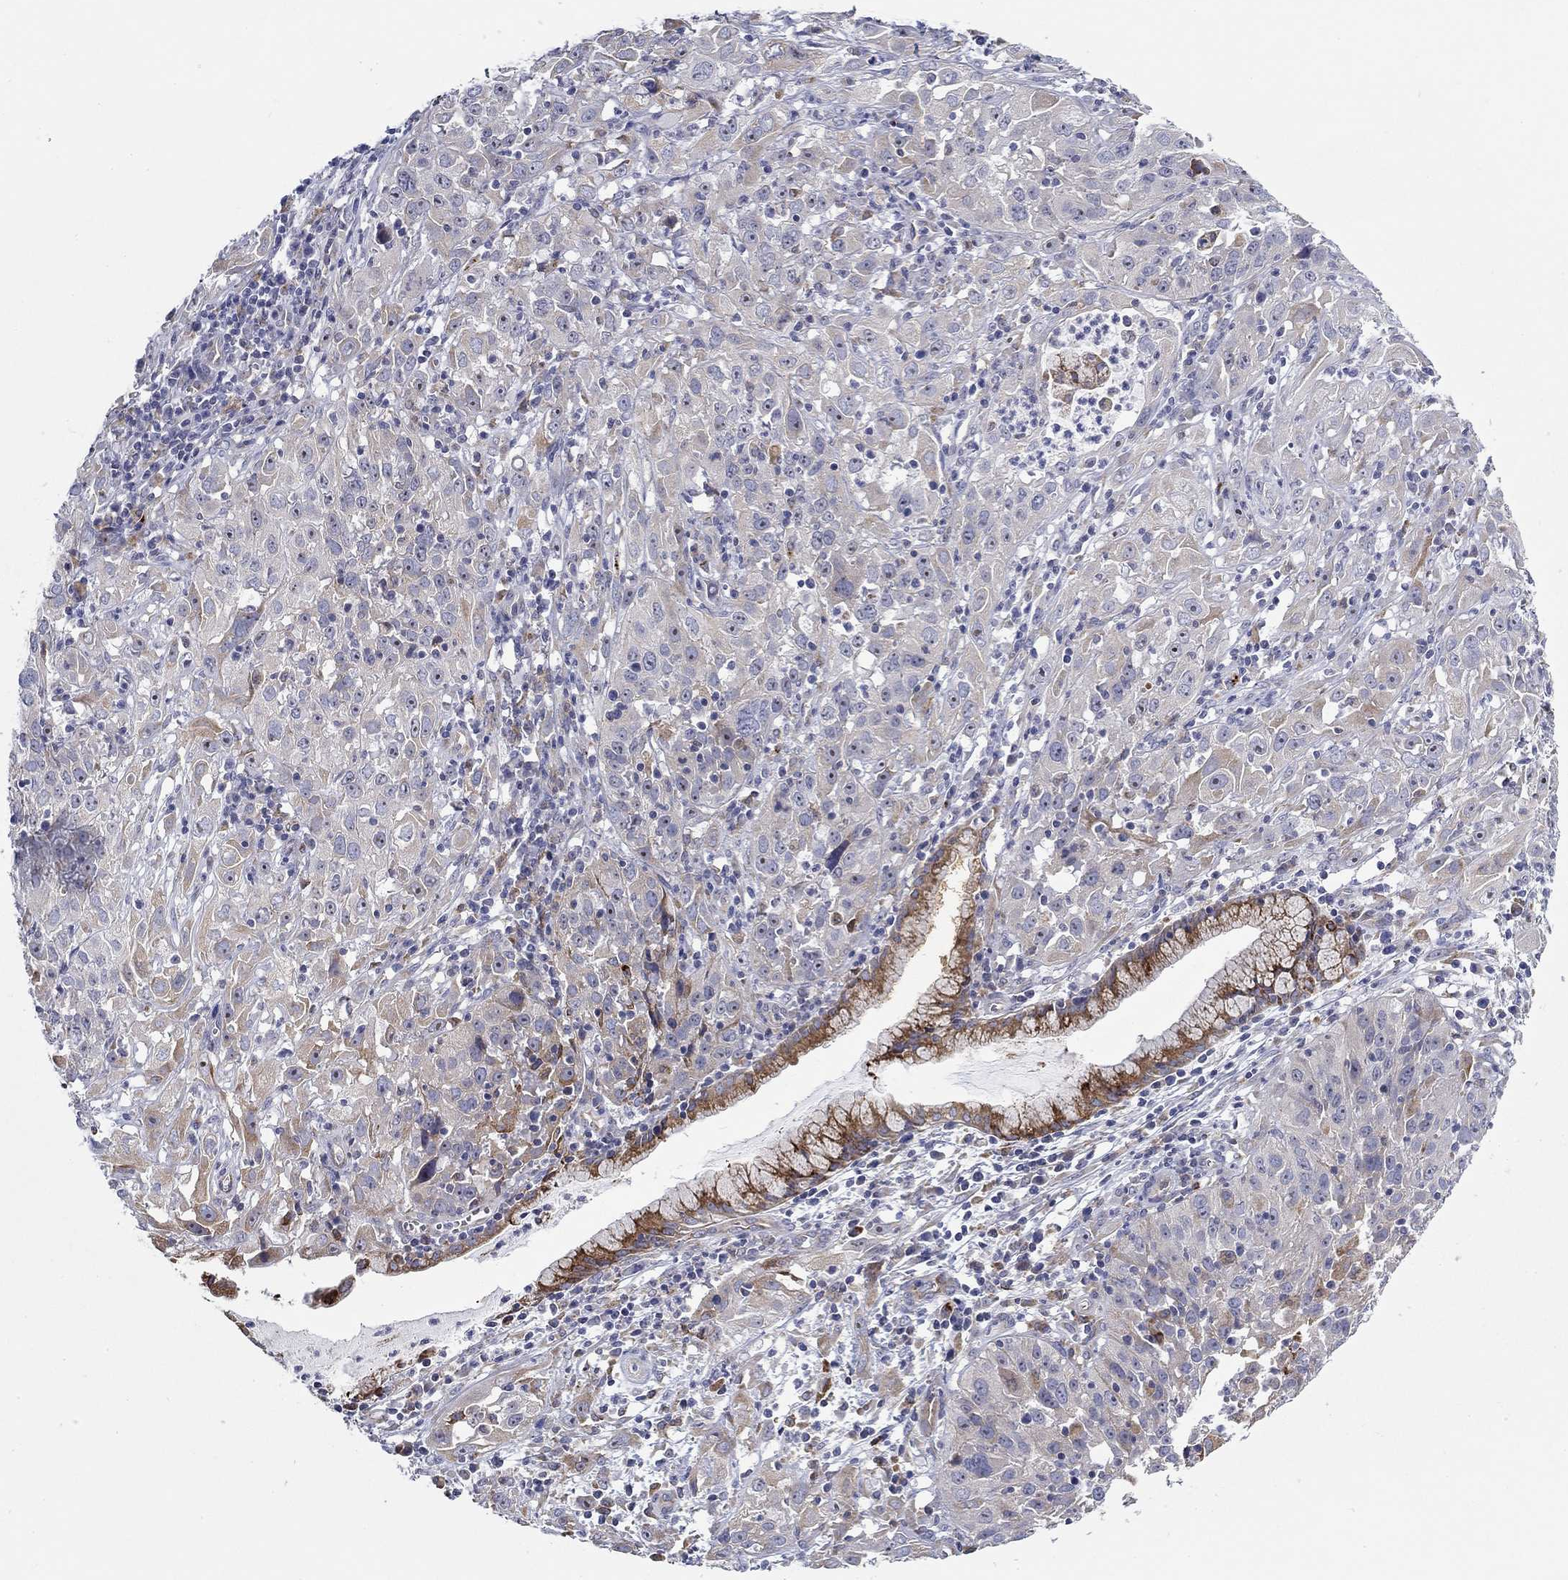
{"staining": {"intensity": "moderate", "quantity": "<25%", "location": "cytoplasmic/membranous"}, "tissue": "cervical cancer", "cell_type": "Tumor cells", "image_type": "cancer", "snomed": [{"axis": "morphology", "description": "Squamous cell carcinoma, NOS"}, {"axis": "topography", "description": "Cervix"}], "caption": "Immunohistochemistry (IHC) histopathology image of human cervical squamous cell carcinoma stained for a protein (brown), which displays low levels of moderate cytoplasmic/membranous expression in approximately <25% of tumor cells.", "gene": "QRFPR", "patient": {"sex": "female", "age": 32}}